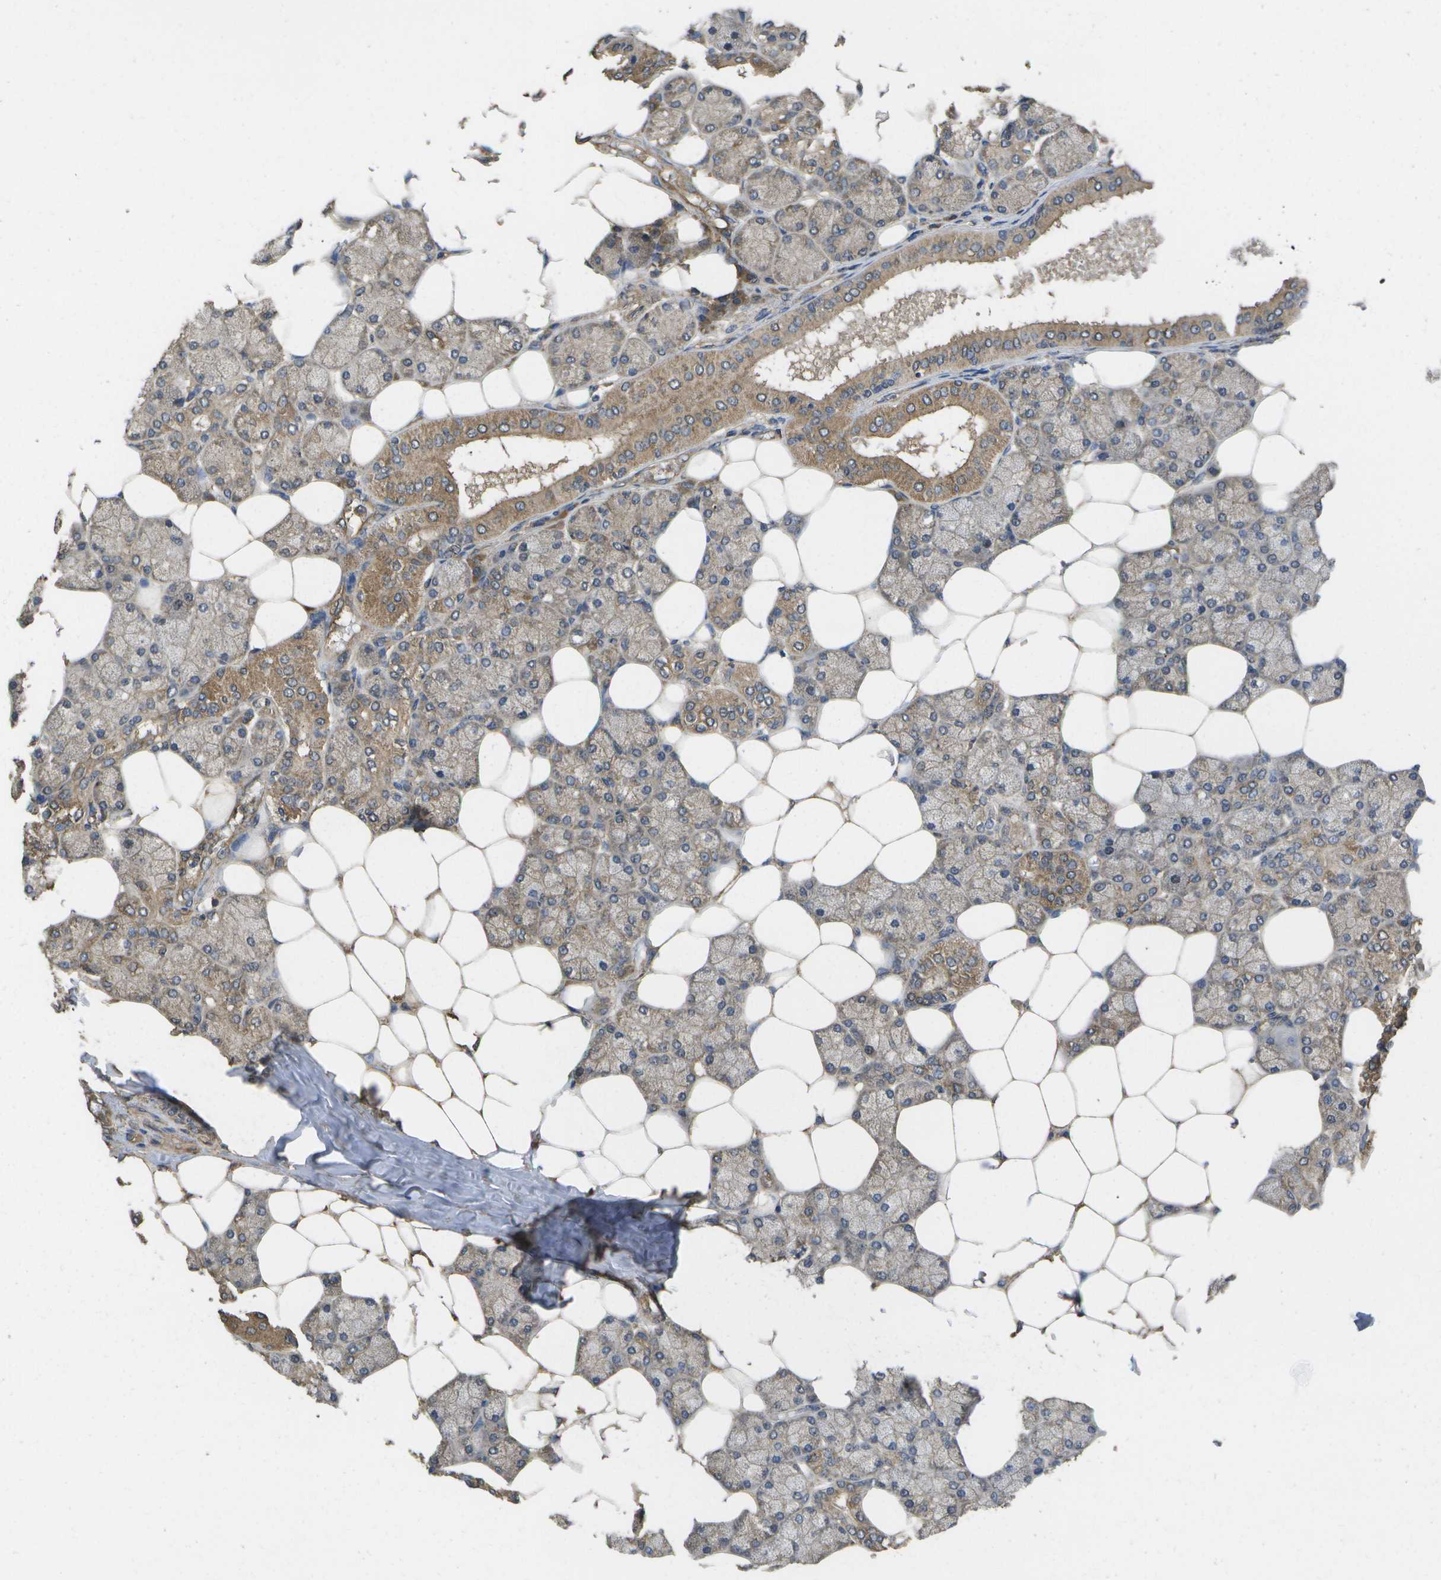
{"staining": {"intensity": "moderate", "quantity": "25%-75%", "location": "cytoplasmic/membranous"}, "tissue": "head and neck cancer", "cell_type": "Tumor cells", "image_type": "cancer", "snomed": [{"axis": "morphology", "description": "Normal tissue, NOS"}, {"axis": "morphology", "description": "Adenocarcinoma, NOS"}, {"axis": "topography", "description": "Salivary gland"}, {"axis": "topography", "description": "Head-Neck"}], "caption": "IHC image of human adenocarcinoma (head and neck) stained for a protein (brown), which demonstrates medium levels of moderate cytoplasmic/membranous staining in about 25%-75% of tumor cells.", "gene": "SACS", "patient": {"sex": "male", "age": 80}}